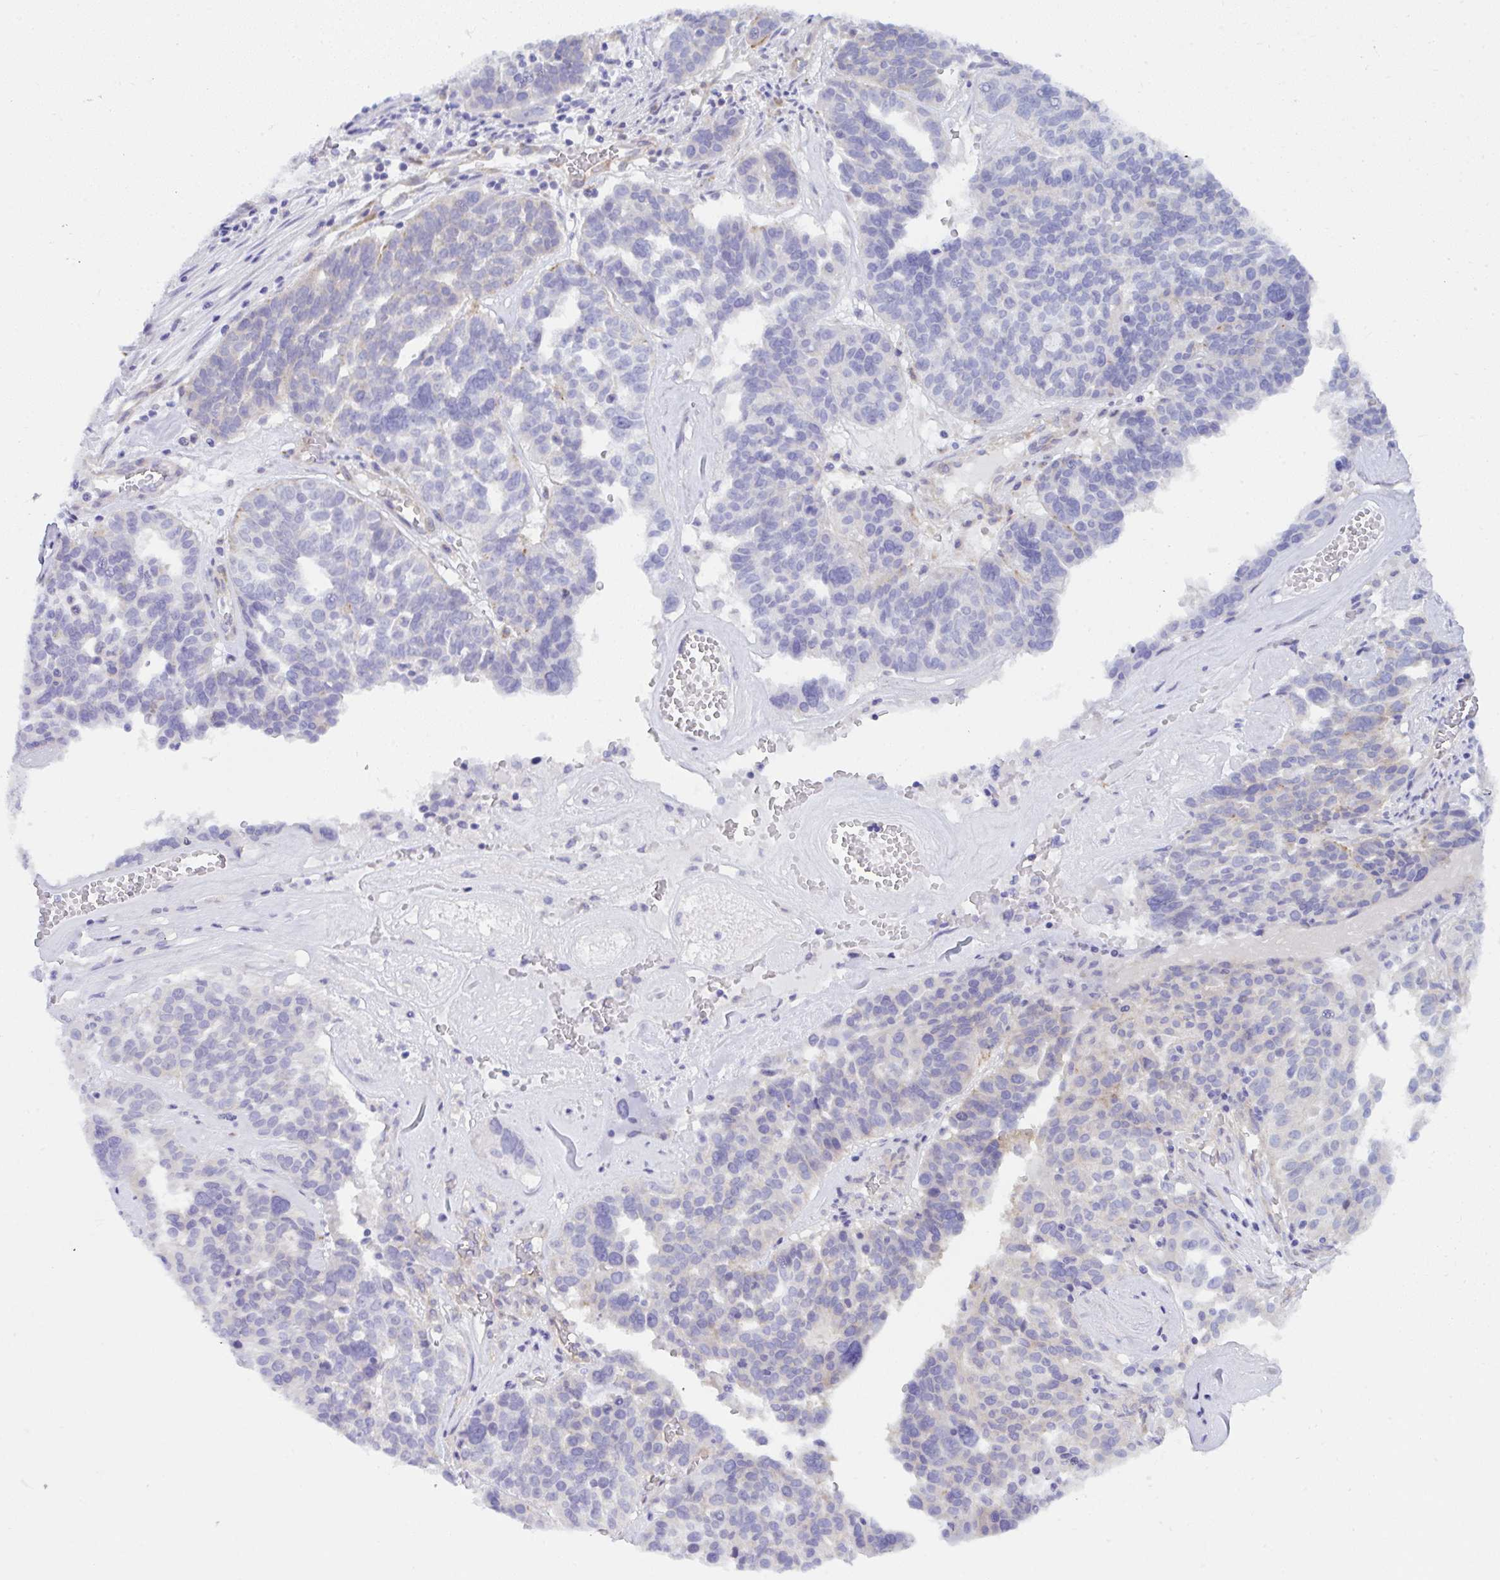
{"staining": {"intensity": "negative", "quantity": "none", "location": "none"}, "tissue": "ovarian cancer", "cell_type": "Tumor cells", "image_type": "cancer", "snomed": [{"axis": "morphology", "description": "Cystadenocarcinoma, serous, NOS"}, {"axis": "topography", "description": "Ovary"}], "caption": "A high-resolution micrograph shows immunohistochemistry staining of ovarian cancer, which shows no significant positivity in tumor cells.", "gene": "GAB1", "patient": {"sex": "female", "age": 59}}